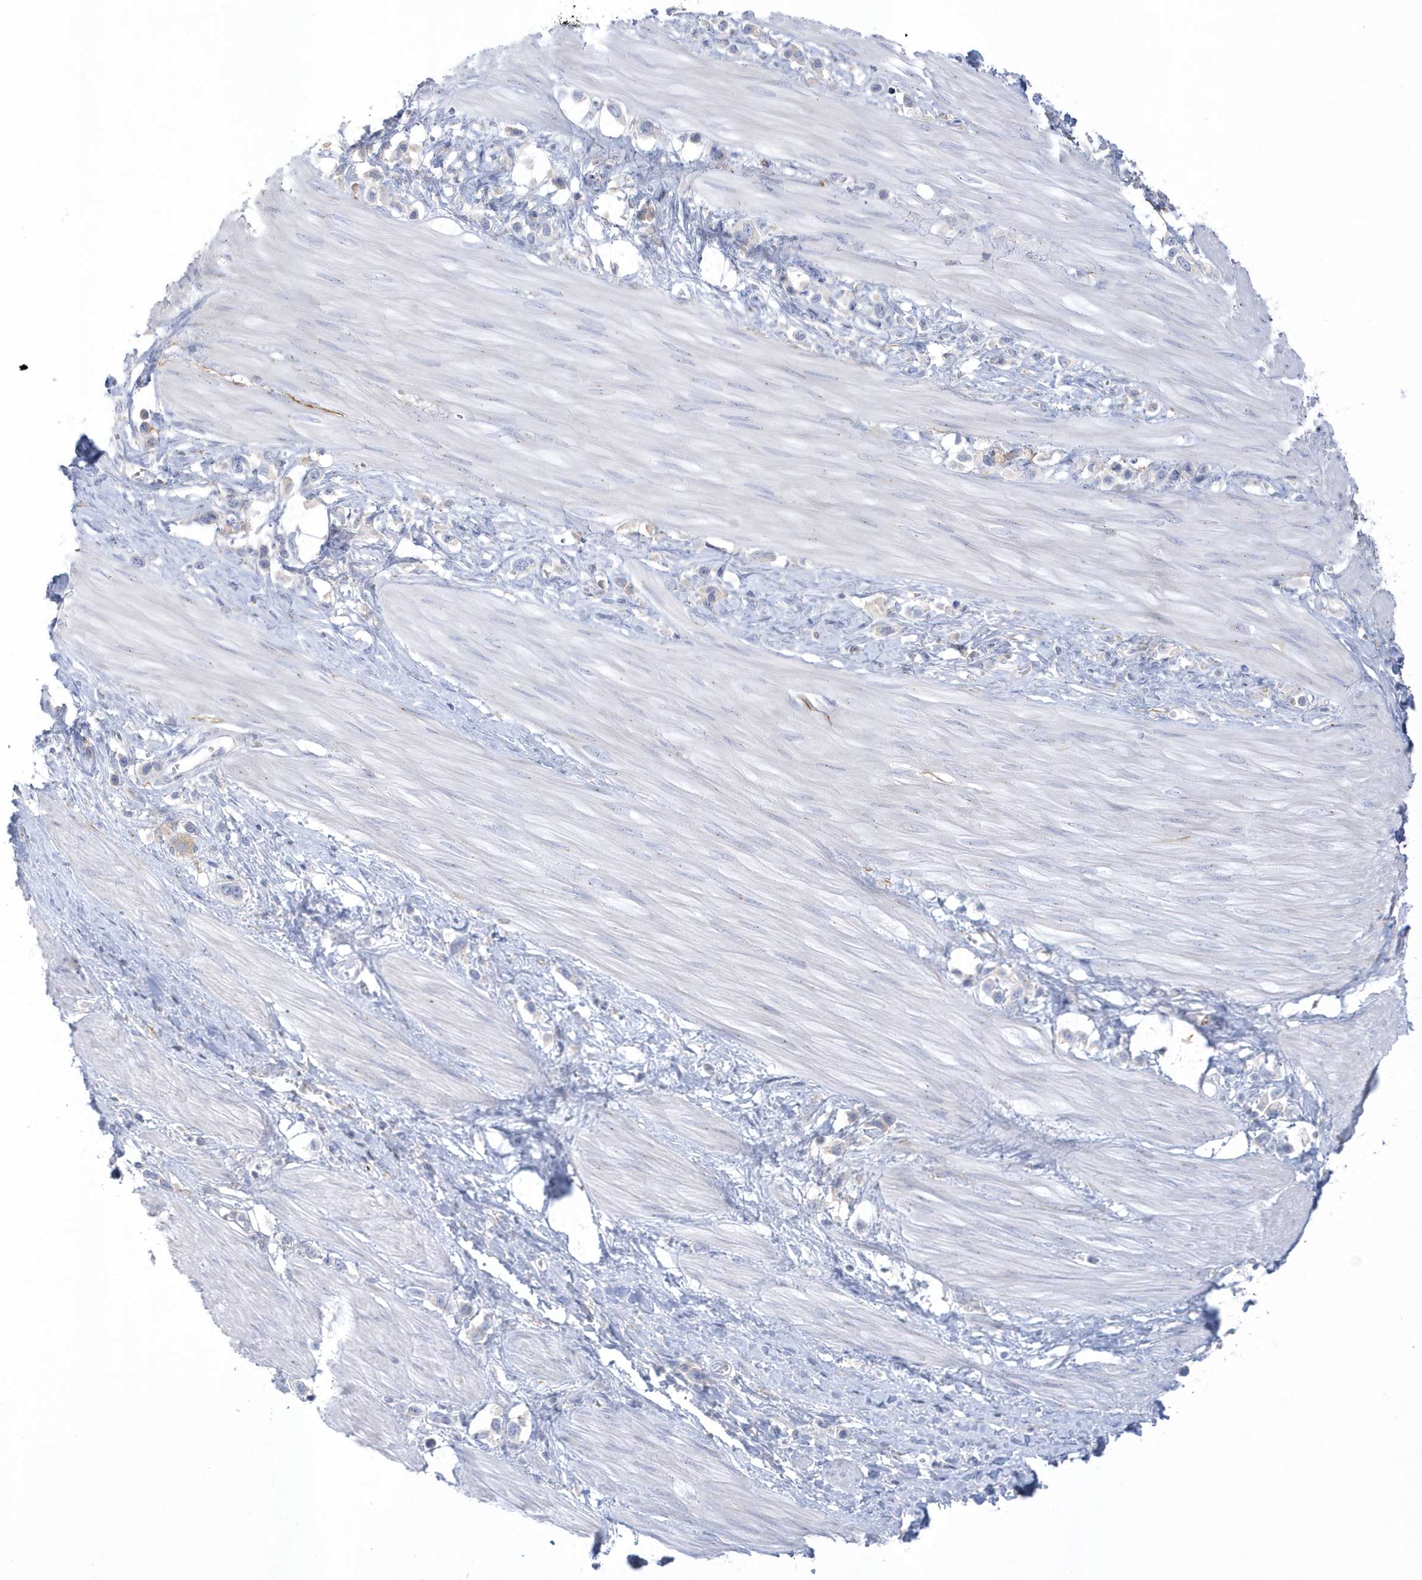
{"staining": {"intensity": "negative", "quantity": "none", "location": "none"}, "tissue": "stomach cancer", "cell_type": "Tumor cells", "image_type": "cancer", "snomed": [{"axis": "morphology", "description": "Adenocarcinoma, NOS"}, {"axis": "topography", "description": "Stomach"}], "caption": "High power microscopy photomicrograph of an immunohistochemistry (IHC) photomicrograph of adenocarcinoma (stomach), revealing no significant positivity in tumor cells.", "gene": "SEMA3D", "patient": {"sex": "female", "age": 65}}